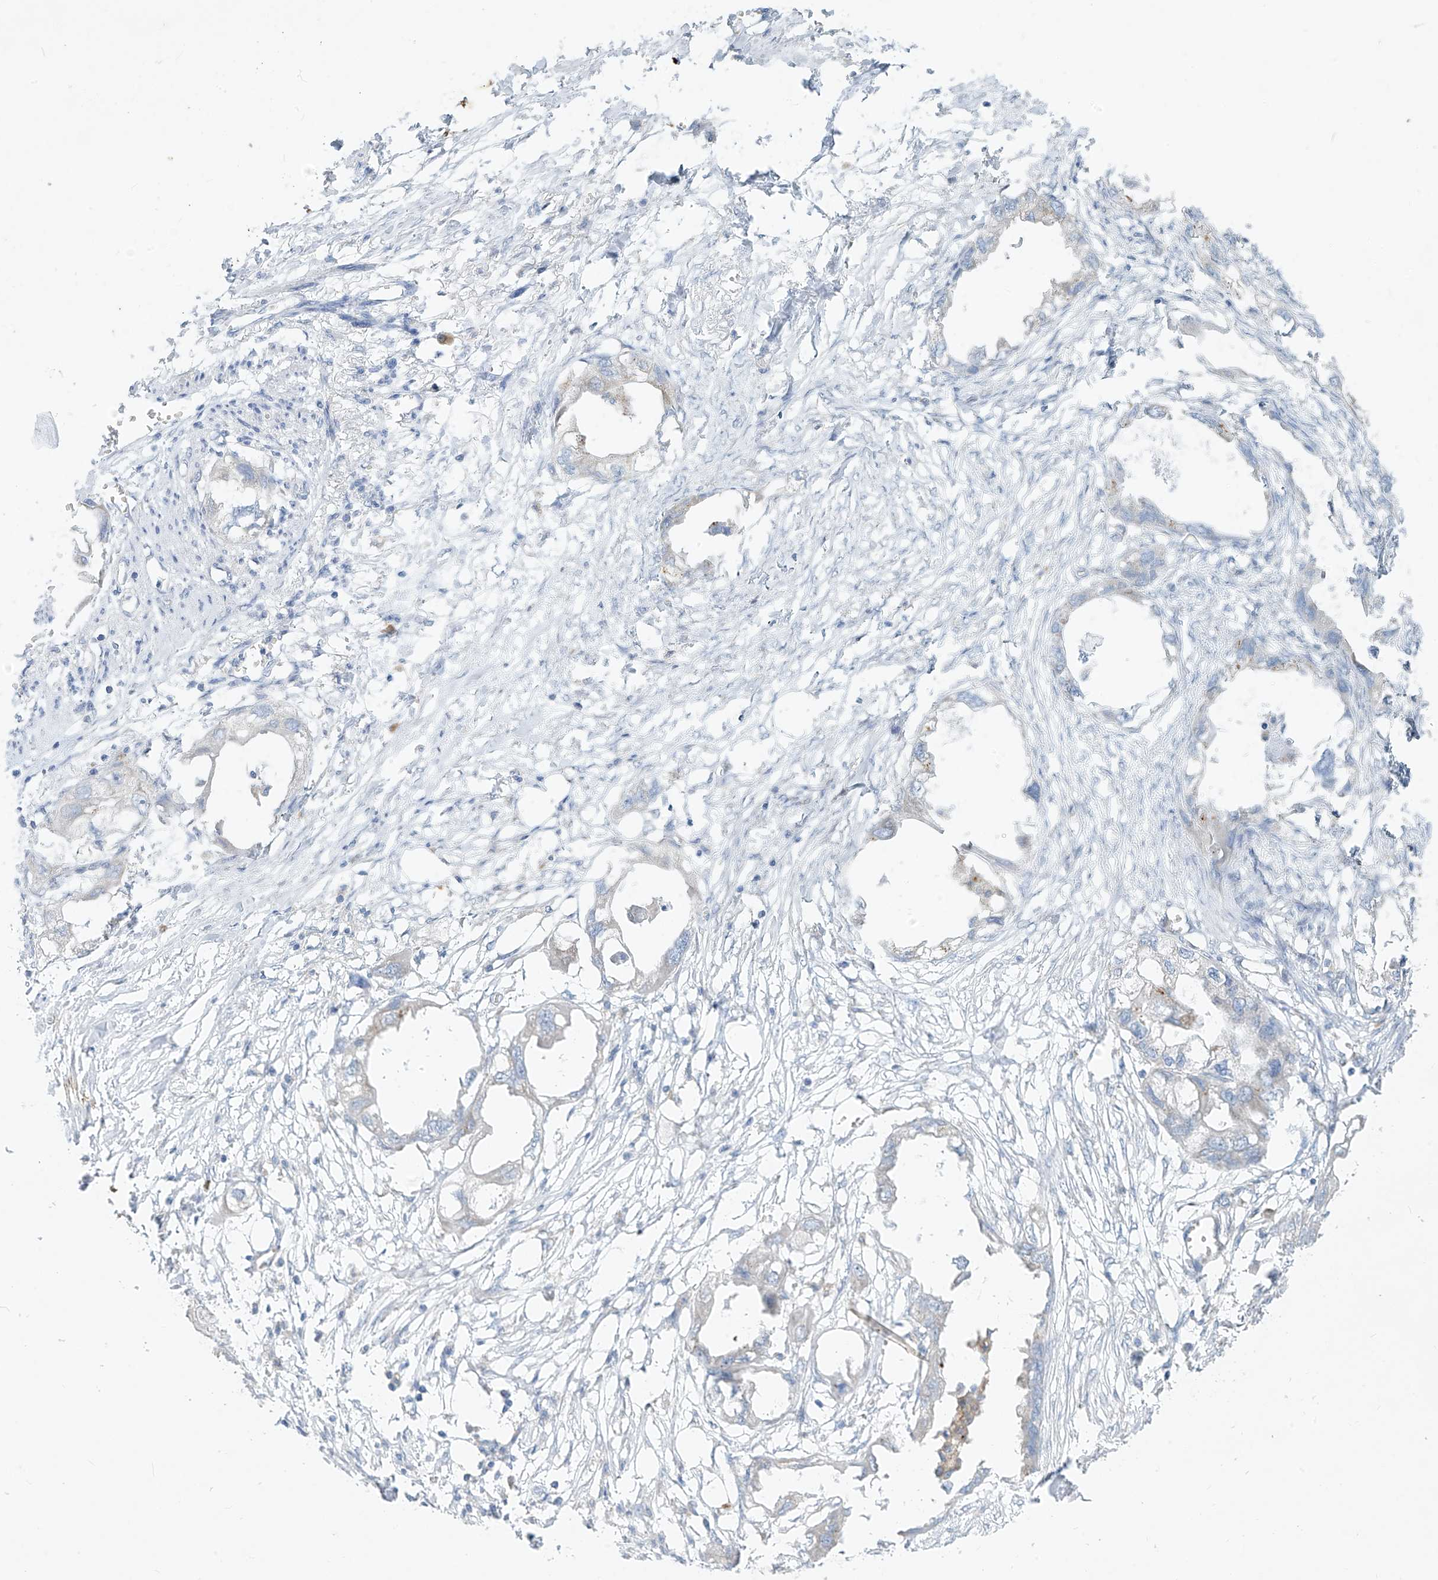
{"staining": {"intensity": "negative", "quantity": "none", "location": "none"}, "tissue": "endometrial cancer", "cell_type": "Tumor cells", "image_type": "cancer", "snomed": [{"axis": "morphology", "description": "Adenocarcinoma, NOS"}, {"axis": "morphology", "description": "Adenocarcinoma, metastatic, NOS"}, {"axis": "topography", "description": "Adipose tissue"}, {"axis": "topography", "description": "Endometrium"}], "caption": "Adenocarcinoma (endometrial) stained for a protein using immunohistochemistry reveals no staining tumor cells.", "gene": "DGKQ", "patient": {"sex": "female", "age": 67}}